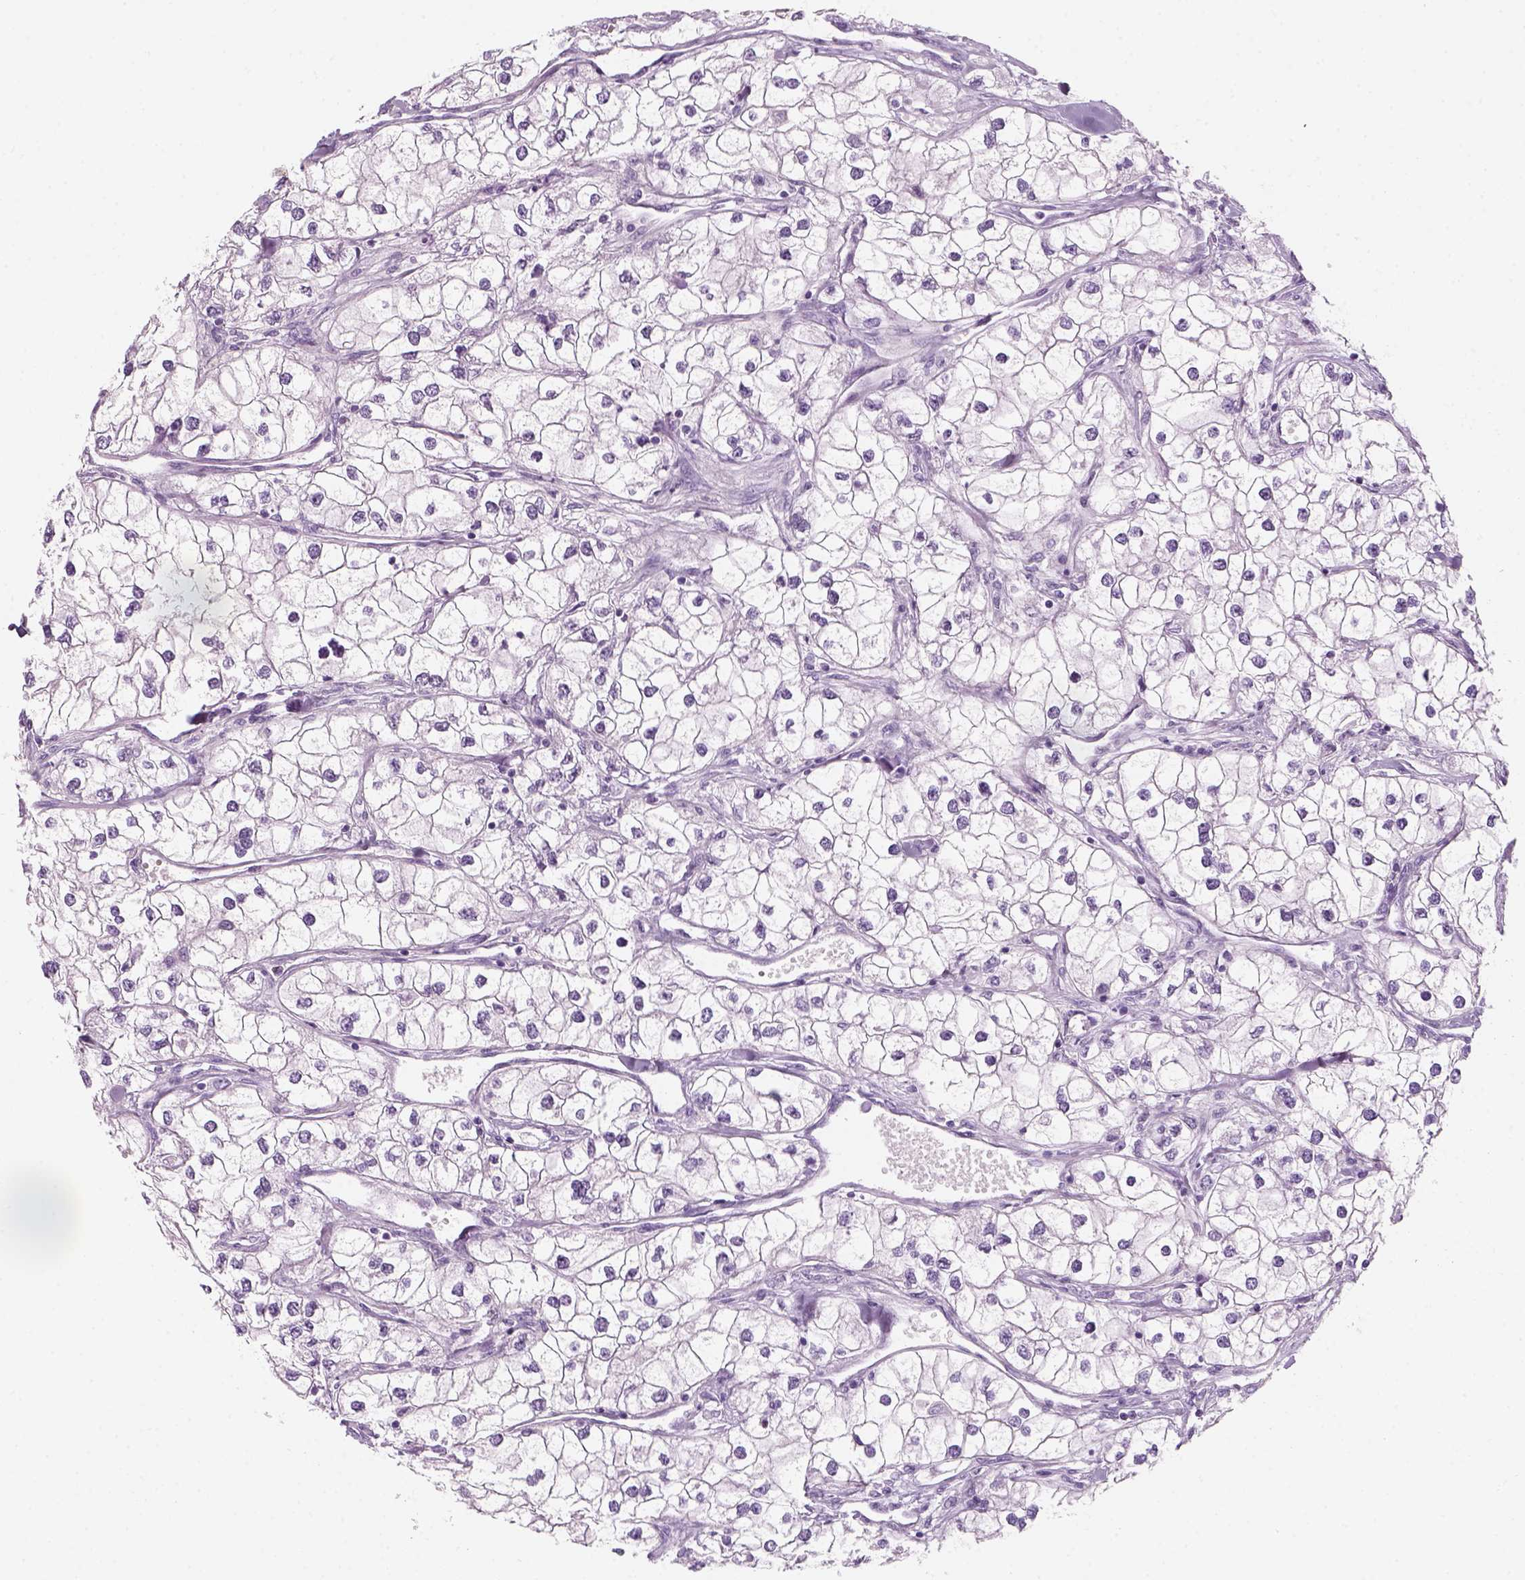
{"staining": {"intensity": "negative", "quantity": "none", "location": "none"}, "tissue": "renal cancer", "cell_type": "Tumor cells", "image_type": "cancer", "snomed": [{"axis": "morphology", "description": "Adenocarcinoma, NOS"}, {"axis": "topography", "description": "Kidney"}], "caption": "Renal cancer stained for a protein using immunohistochemistry reveals no staining tumor cells.", "gene": "KRTAP11-1", "patient": {"sex": "male", "age": 59}}